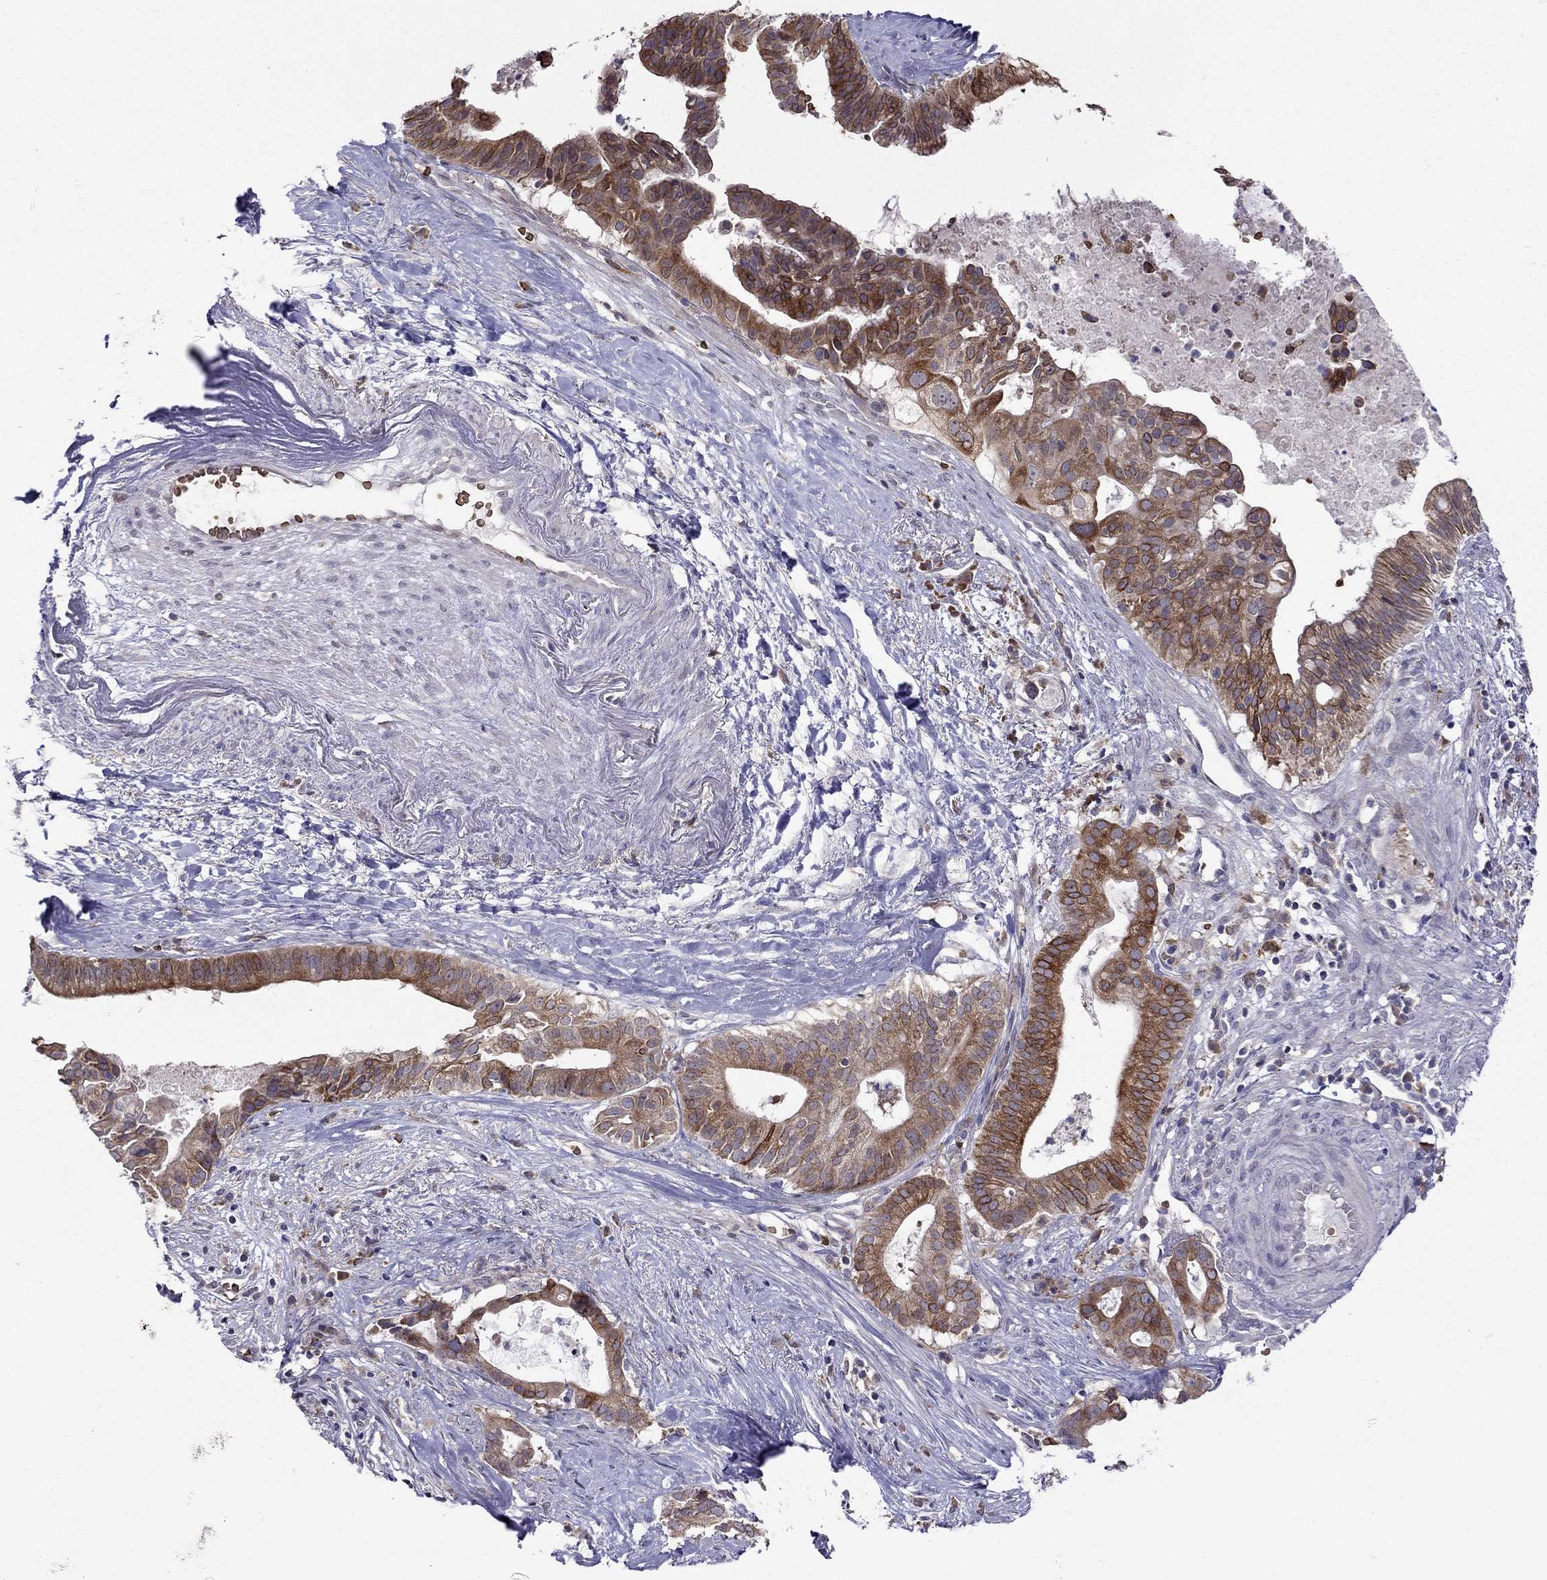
{"staining": {"intensity": "strong", "quantity": ">75%", "location": "cytoplasmic/membranous"}, "tissue": "pancreatic cancer", "cell_type": "Tumor cells", "image_type": "cancer", "snomed": [{"axis": "morphology", "description": "Adenocarcinoma, NOS"}, {"axis": "topography", "description": "Pancreas"}], "caption": "Tumor cells display strong cytoplasmic/membranous positivity in approximately >75% of cells in pancreatic adenocarcinoma.", "gene": "ADAM28", "patient": {"sex": "male", "age": 61}}